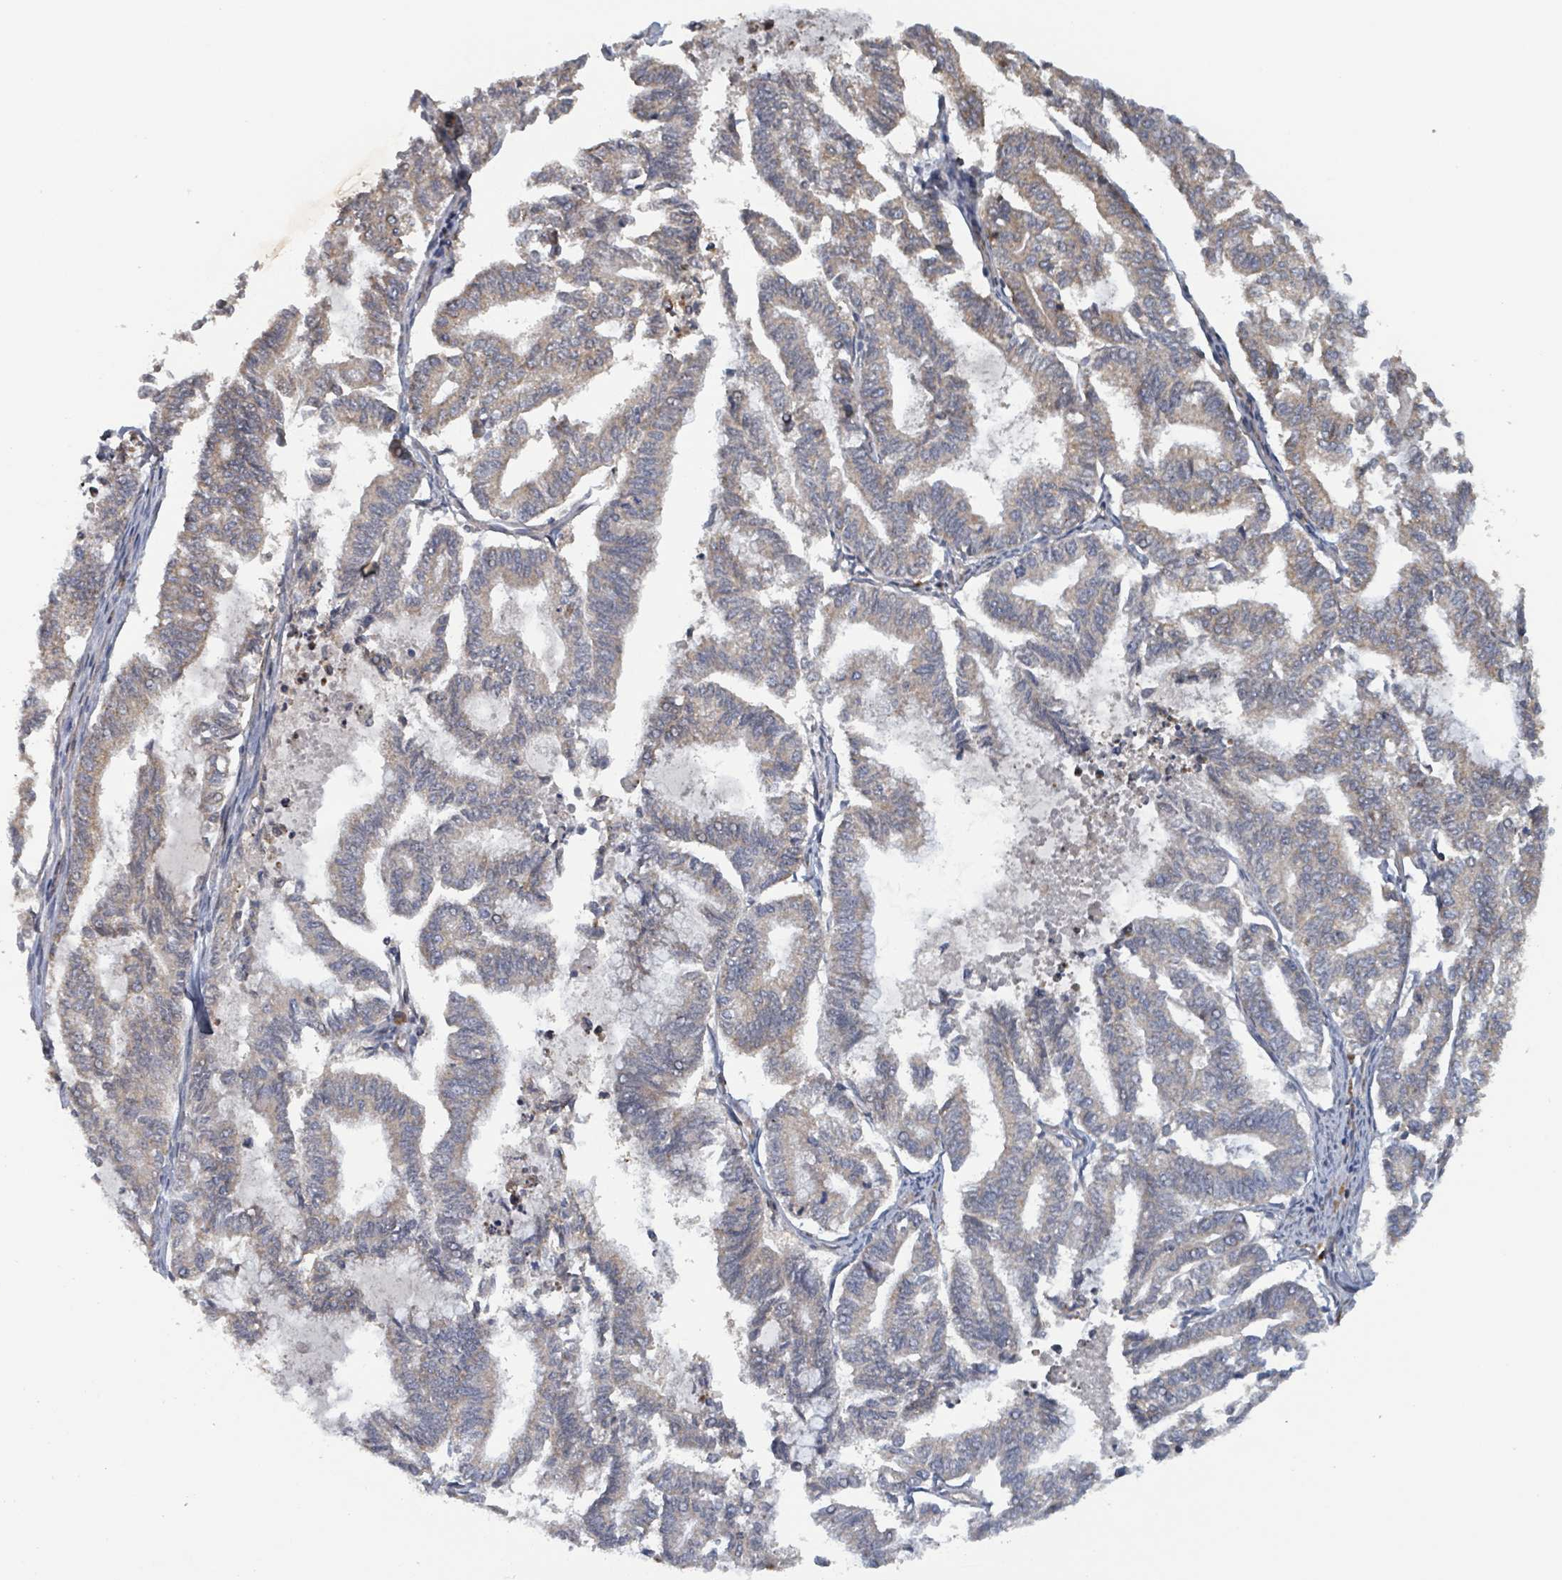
{"staining": {"intensity": "weak", "quantity": "25%-75%", "location": "cytoplasmic/membranous"}, "tissue": "endometrial cancer", "cell_type": "Tumor cells", "image_type": "cancer", "snomed": [{"axis": "morphology", "description": "Adenocarcinoma, NOS"}, {"axis": "topography", "description": "Endometrium"}], "caption": "Tumor cells demonstrate low levels of weak cytoplasmic/membranous positivity in about 25%-75% of cells in human endometrial adenocarcinoma.", "gene": "HIVEP1", "patient": {"sex": "female", "age": 79}}